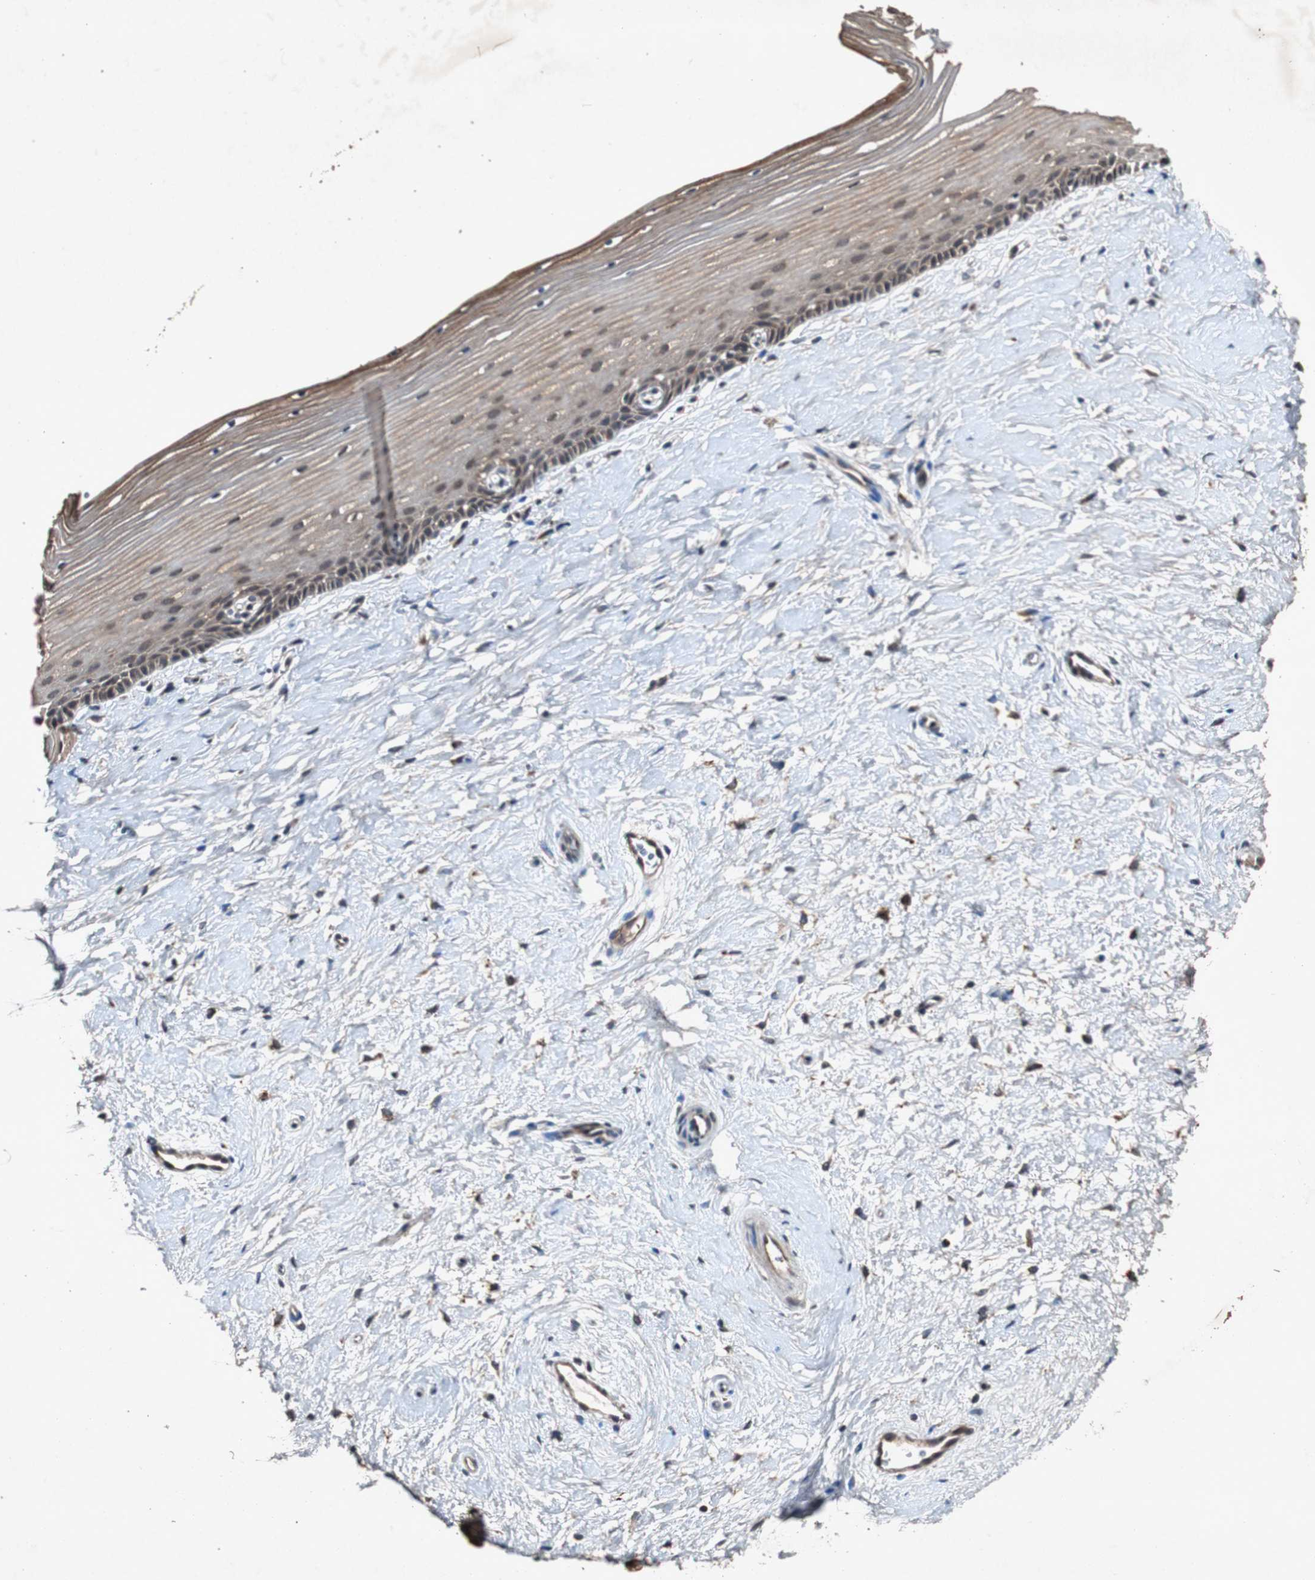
{"staining": {"intensity": "strong", "quantity": ">75%", "location": "cytoplasmic/membranous"}, "tissue": "cervix", "cell_type": "Glandular cells", "image_type": "normal", "snomed": [{"axis": "morphology", "description": "Normal tissue, NOS"}, {"axis": "topography", "description": "Cervix"}], "caption": "Protein expression analysis of unremarkable cervix exhibits strong cytoplasmic/membranous expression in about >75% of glandular cells.", "gene": "SLIT2", "patient": {"sex": "female", "age": 39}}